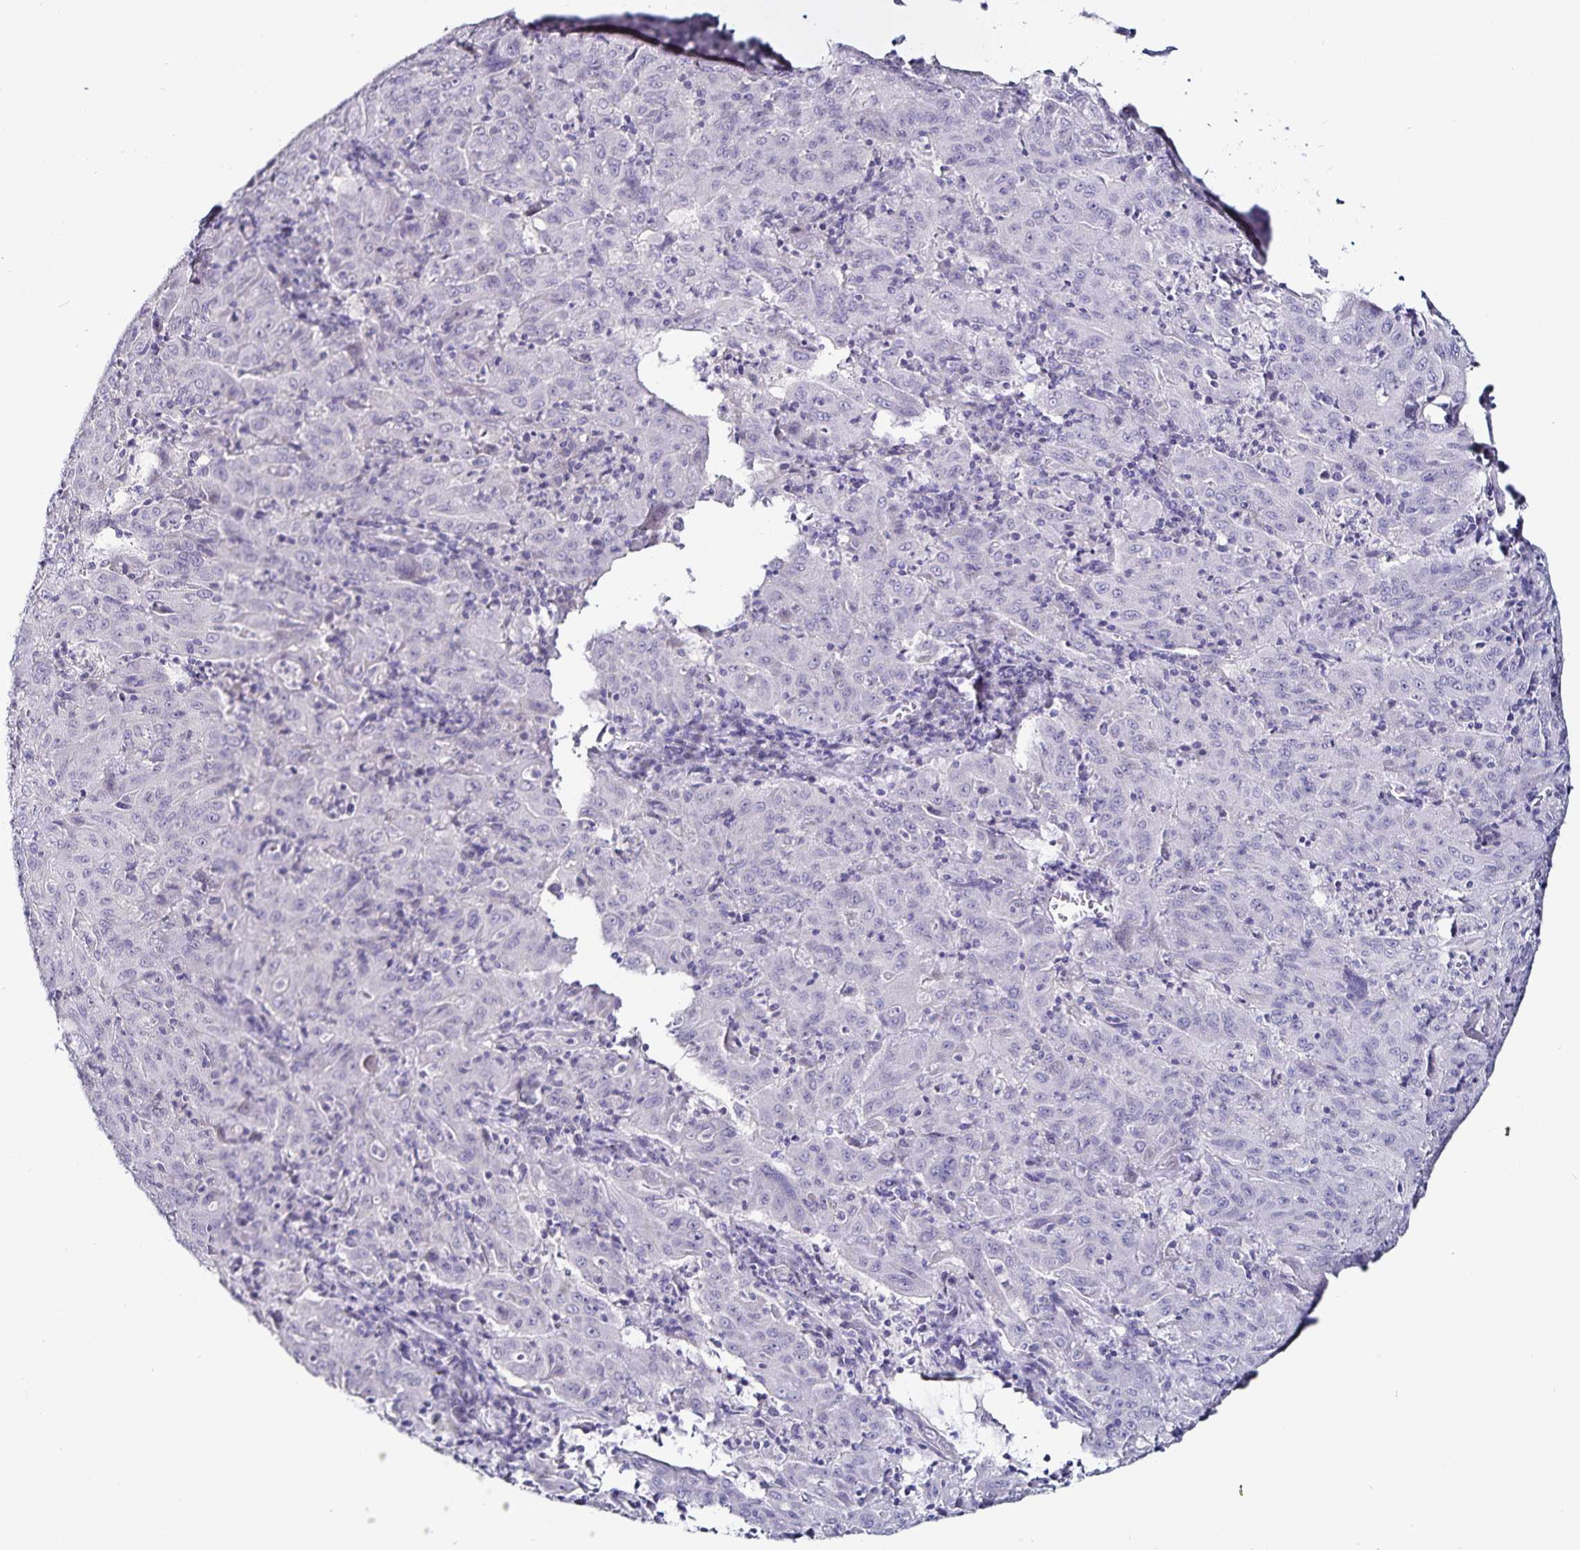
{"staining": {"intensity": "negative", "quantity": "none", "location": "none"}, "tissue": "pancreatic cancer", "cell_type": "Tumor cells", "image_type": "cancer", "snomed": [{"axis": "morphology", "description": "Adenocarcinoma, NOS"}, {"axis": "topography", "description": "Pancreas"}], "caption": "Pancreatic adenocarcinoma was stained to show a protein in brown. There is no significant staining in tumor cells.", "gene": "TSPAN7", "patient": {"sex": "male", "age": 63}}